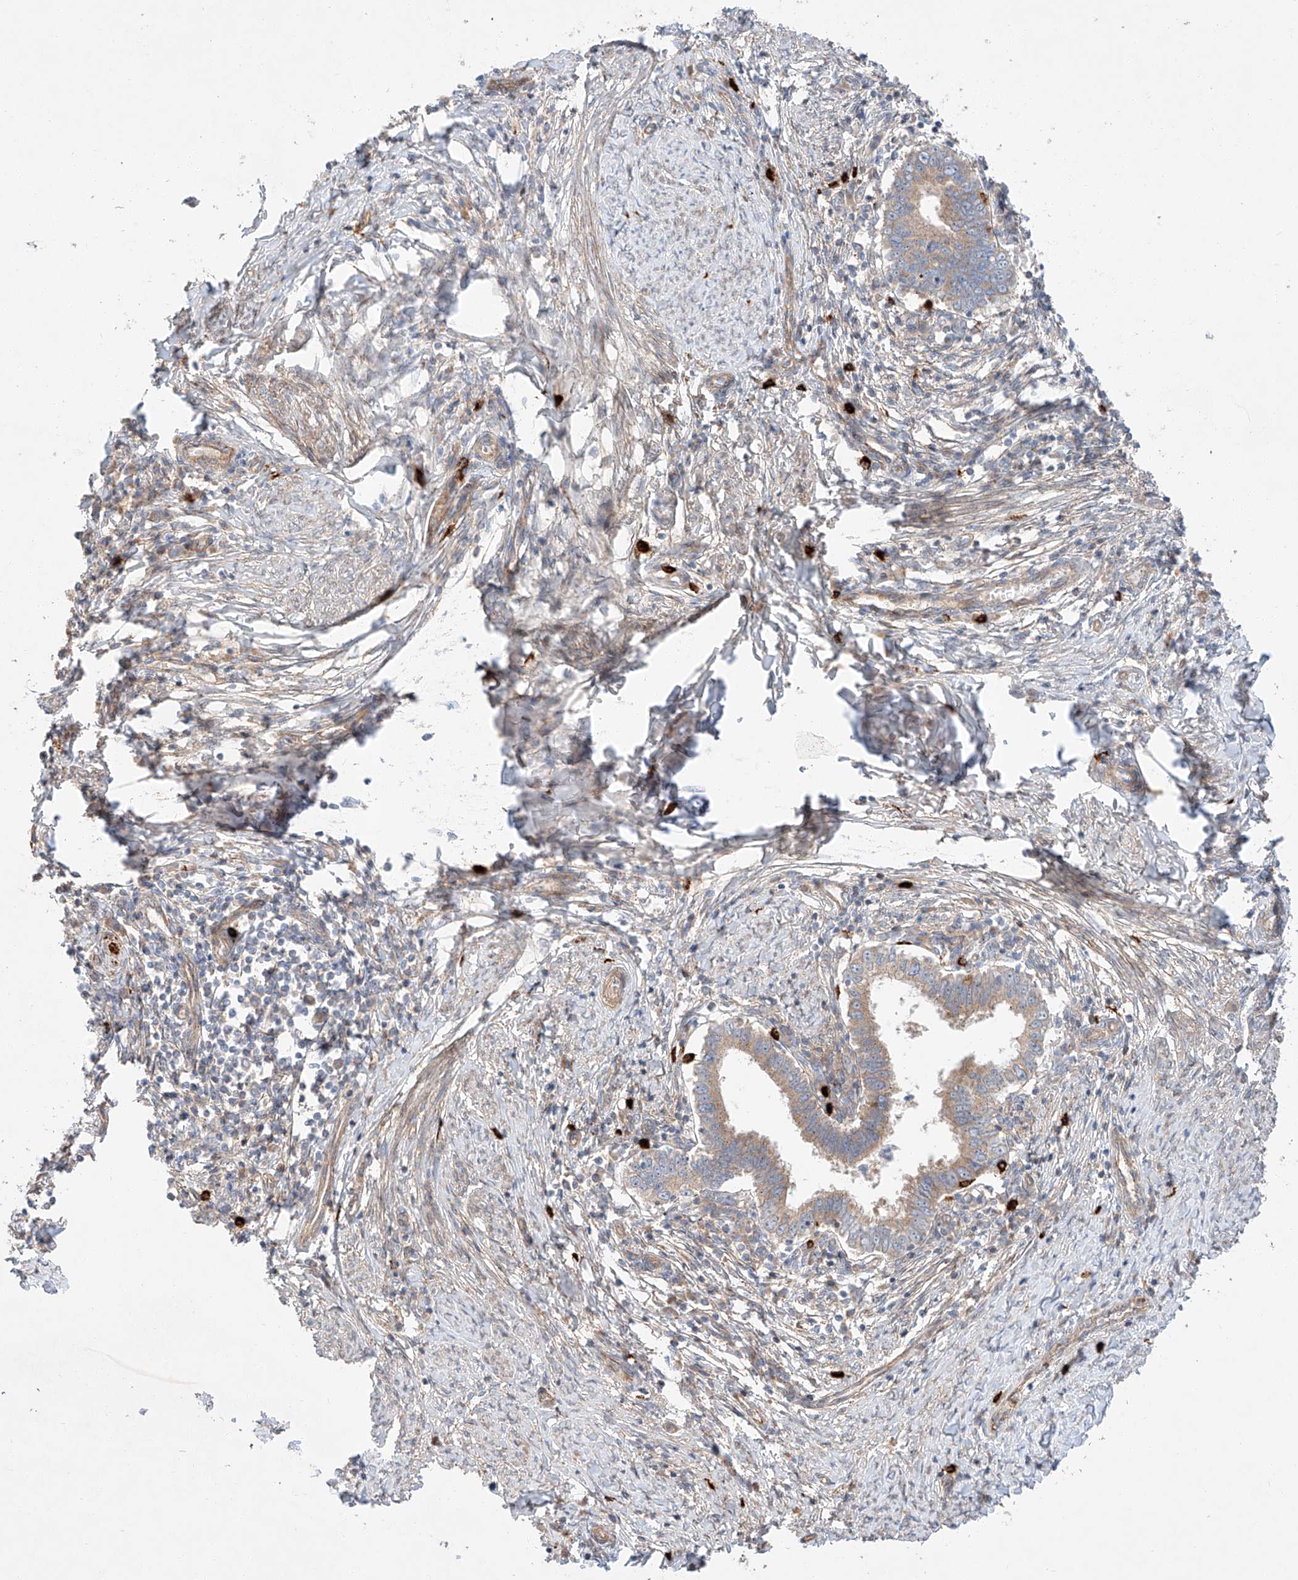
{"staining": {"intensity": "moderate", "quantity": ">75%", "location": "cytoplasmic/membranous"}, "tissue": "cervical cancer", "cell_type": "Tumor cells", "image_type": "cancer", "snomed": [{"axis": "morphology", "description": "Adenocarcinoma, NOS"}, {"axis": "topography", "description": "Cervix"}], "caption": "IHC (DAB (3,3'-diaminobenzidine)) staining of human cervical cancer reveals moderate cytoplasmic/membranous protein staining in approximately >75% of tumor cells. Nuclei are stained in blue.", "gene": "MINDY4", "patient": {"sex": "female", "age": 36}}